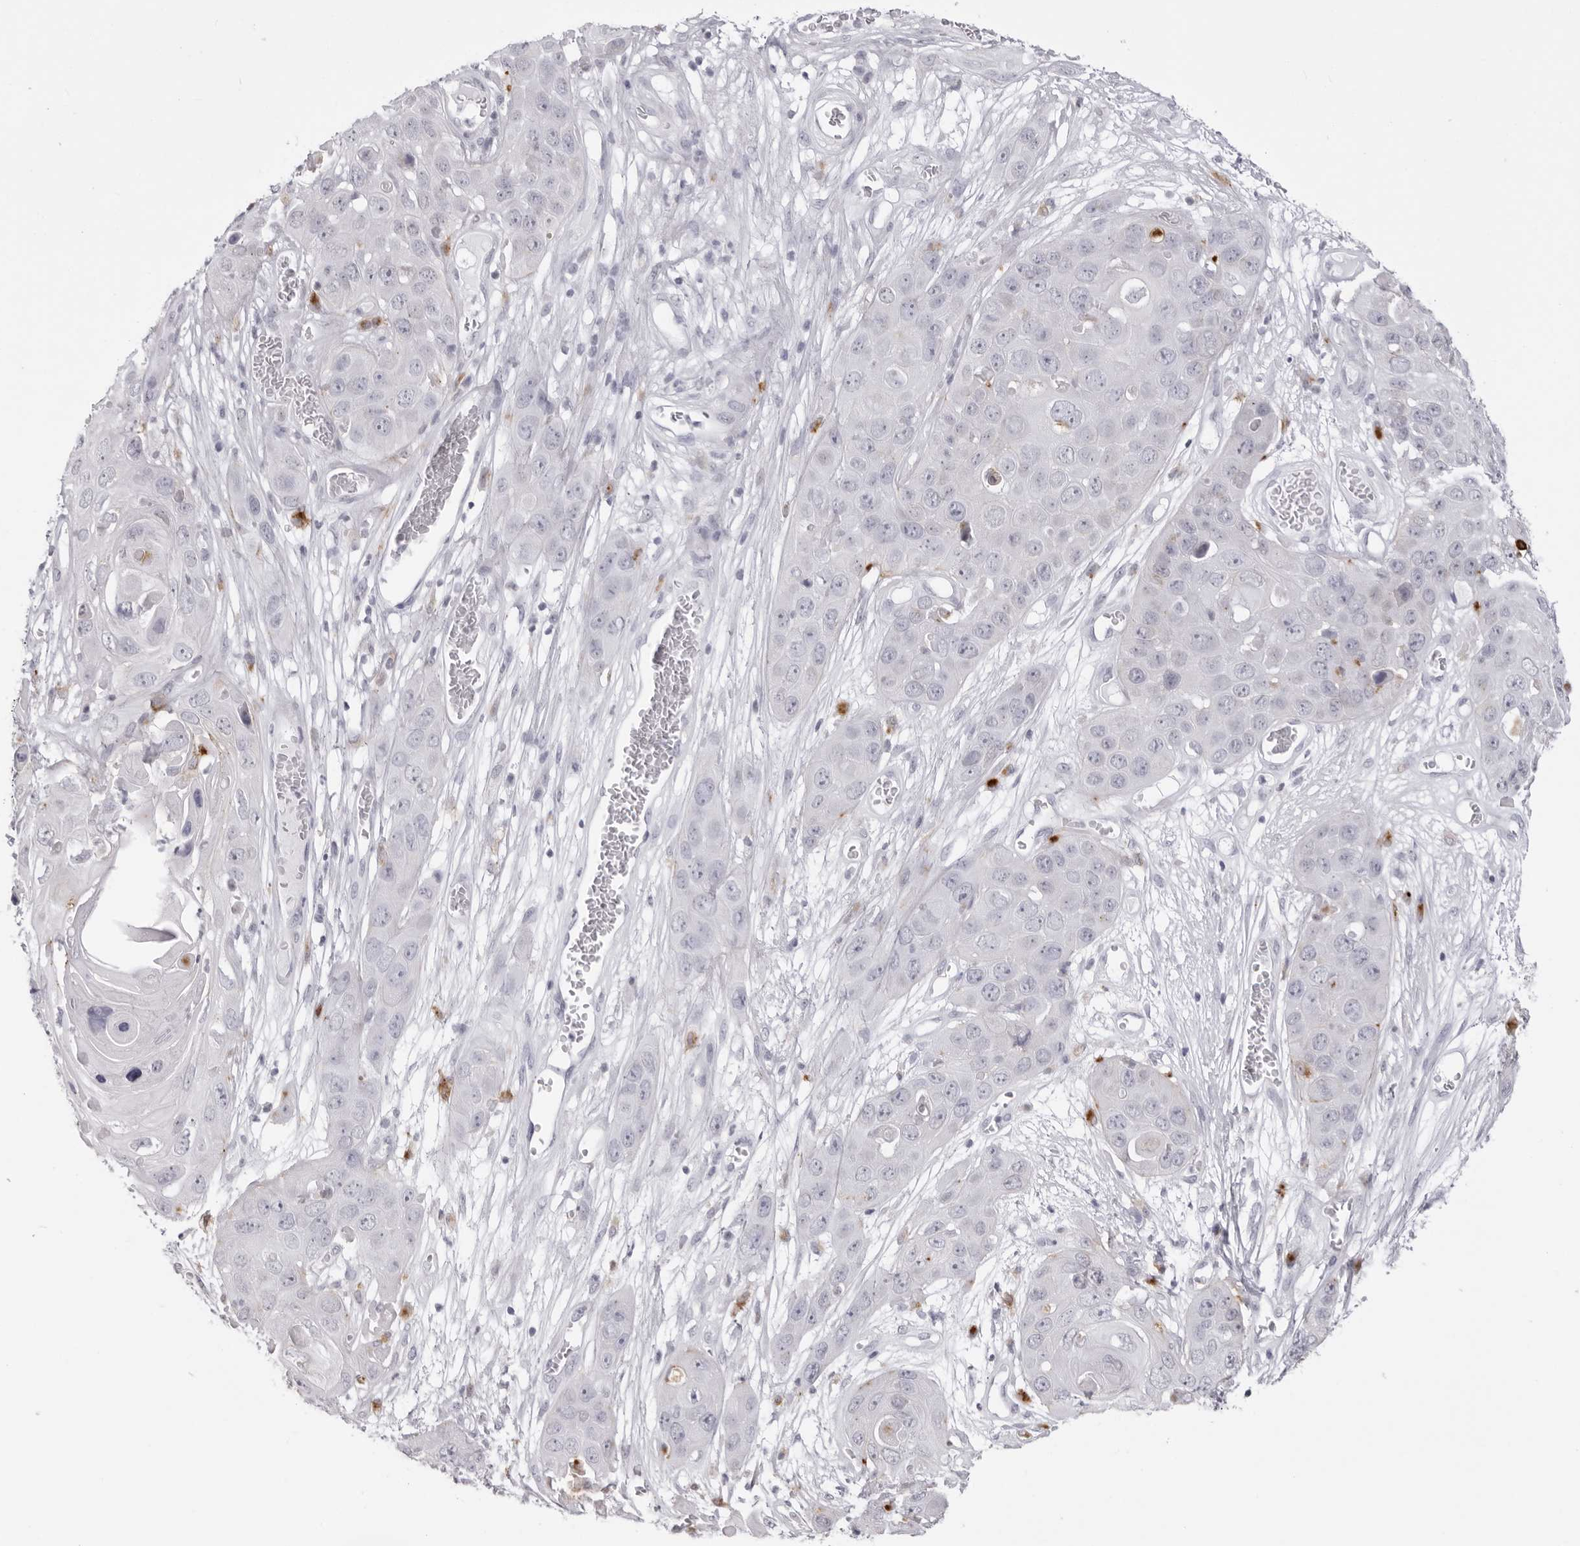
{"staining": {"intensity": "negative", "quantity": "none", "location": "none"}, "tissue": "skin cancer", "cell_type": "Tumor cells", "image_type": "cancer", "snomed": [{"axis": "morphology", "description": "Squamous cell carcinoma, NOS"}, {"axis": "topography", "description": "Skin"}], "caption": "Tumor cells show no significant staining in skin cancer (squamous cell carcinoma).", "gene": "IL25", "patient": {"sex": "male", "age": 55}}